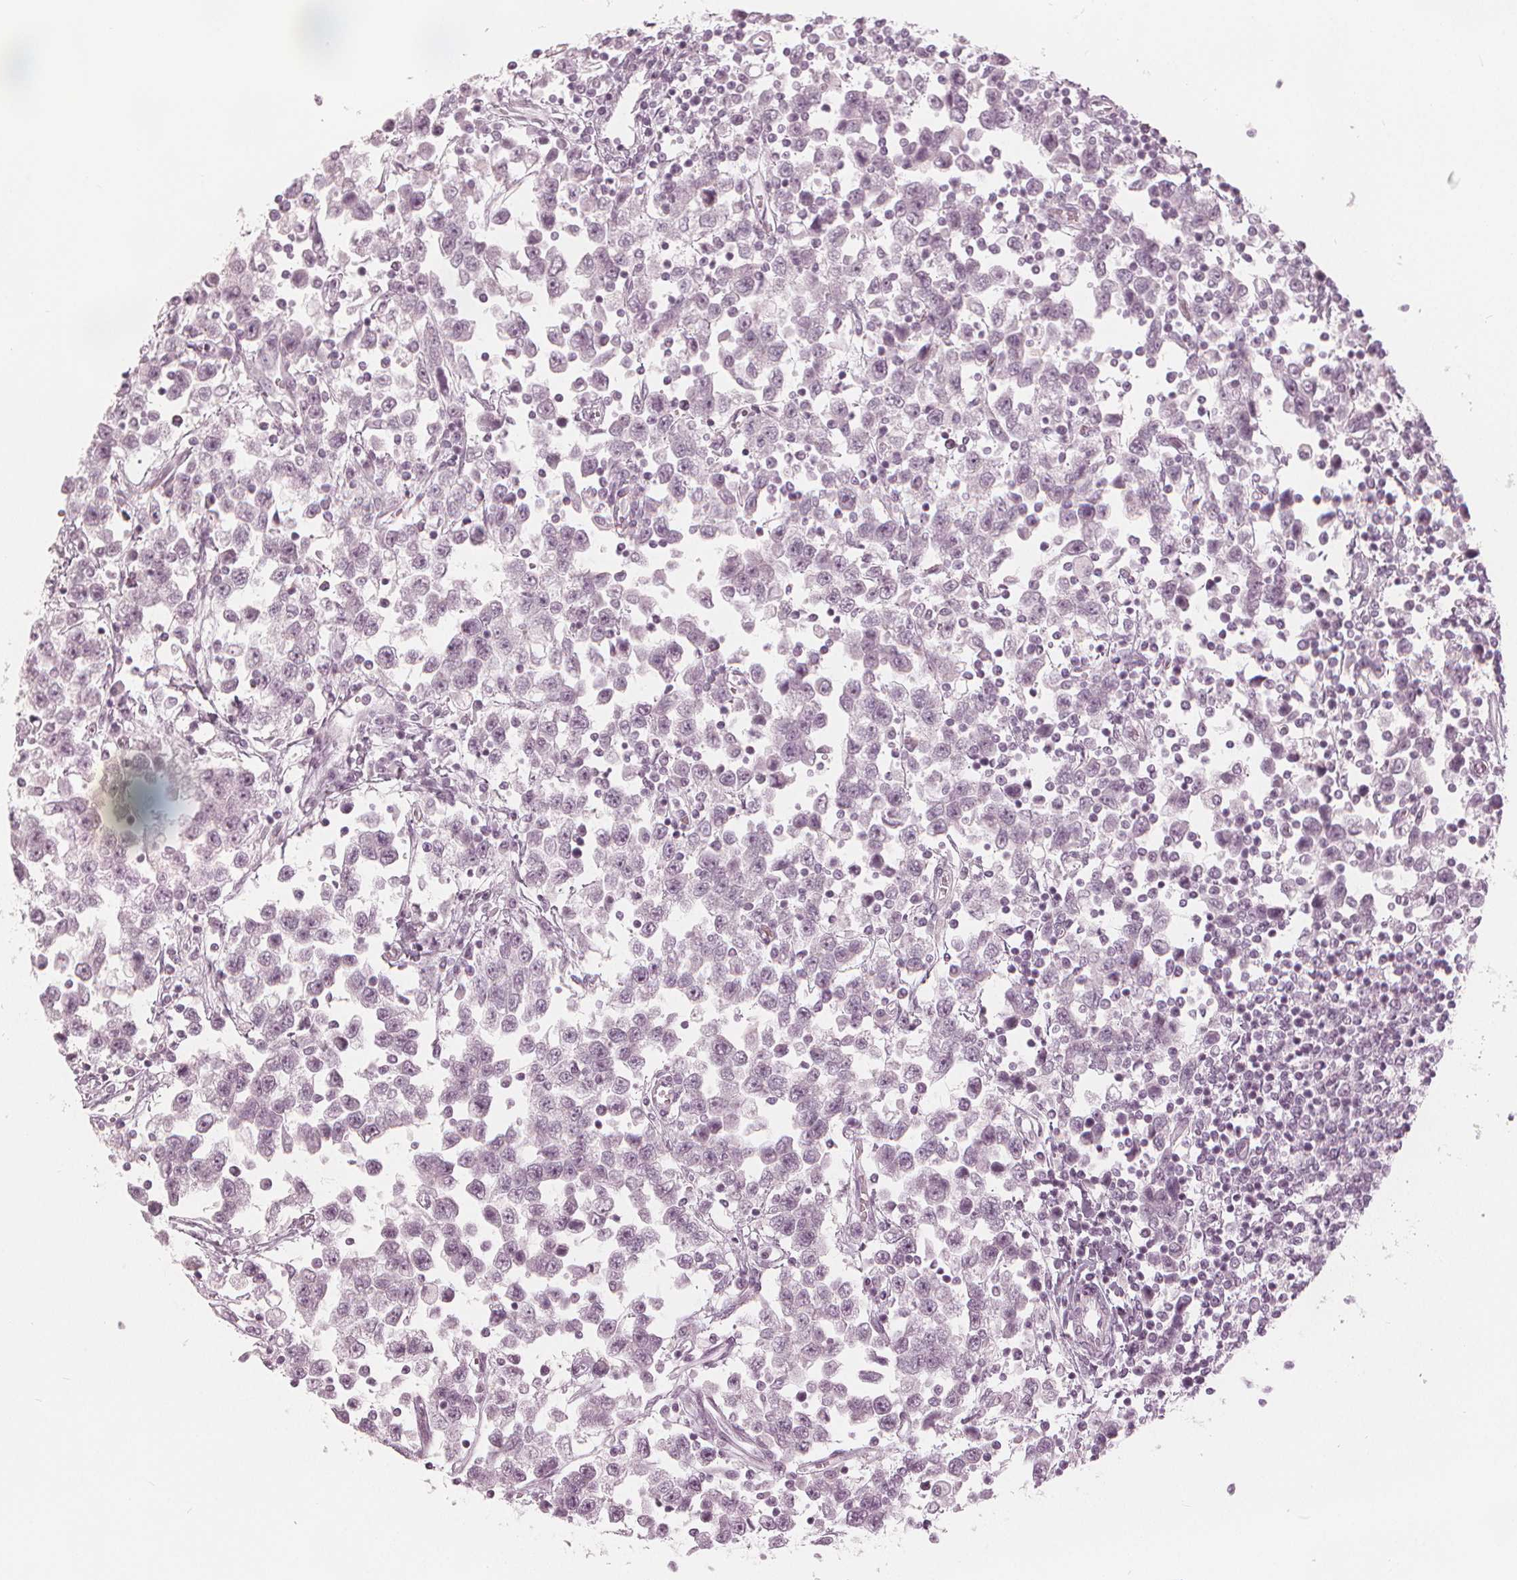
{"staining": {"intensity": "negative", "quantity": "none", "location": "none"}, "tissue": "testis cancer", "cell_type": "Tumor cells", "image_type": "cancer", "snomed": [{"axis": "morphology", "description": "Seminoma, NOS"}, {"axis": "topography", "description": "Testis"}], "caption": "This is an immunohistochemistry micrograph of testis cancer. There is no positivity in tumor cells.", "gene": "PAEP", "patient": {"sex": "male", "age": 34}}